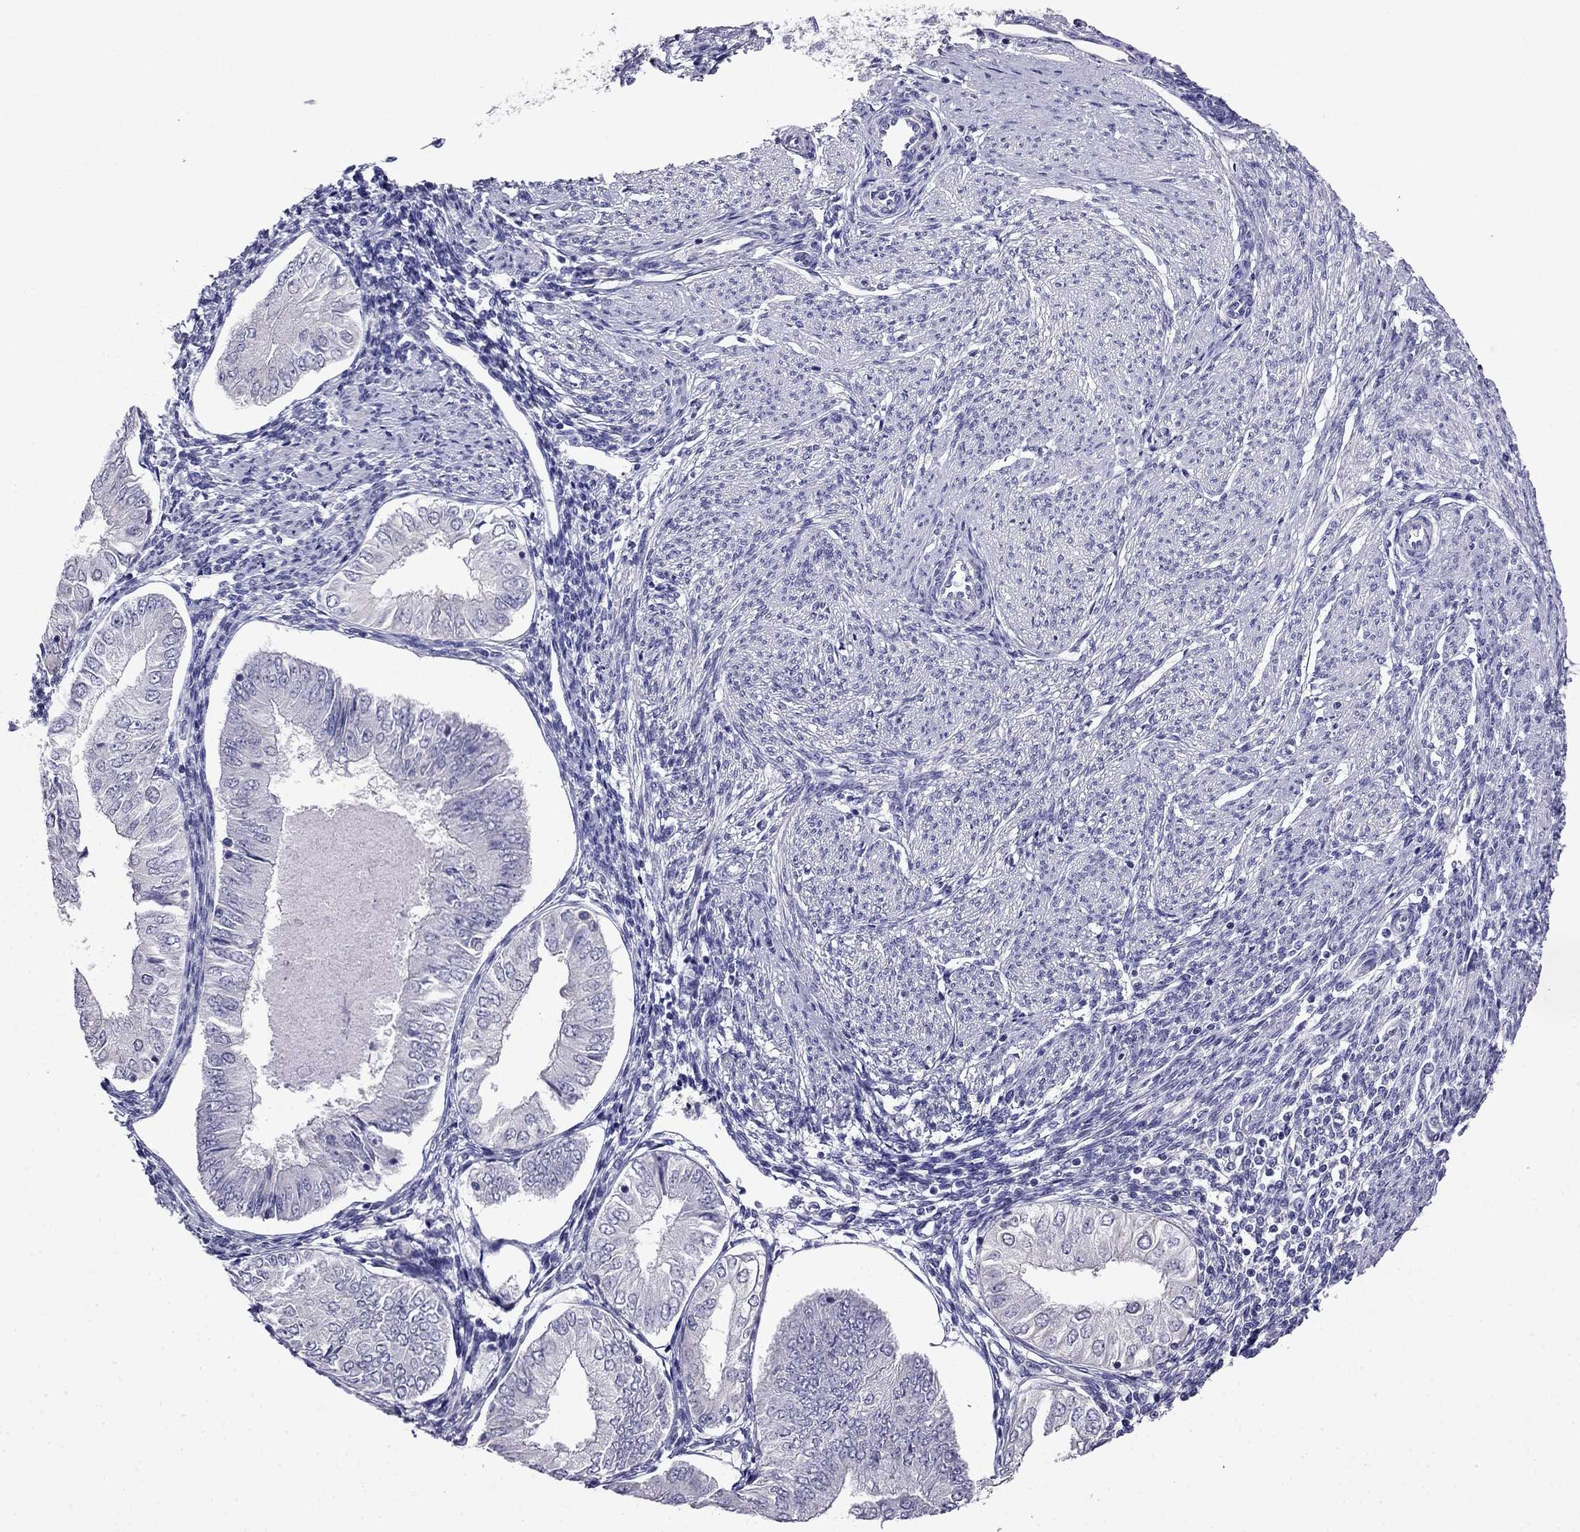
{"staining": {"intensity": "negative", "quantity": "none", "location": "none"}, "tissue": "endometrial cancer", "cell_type": "Tumor cells", "image_type": "cancer", "snomed": [{"axis": "morphology", "description": "Adenocarcinoma, NOS"}, {"axis": "topography", "description": "Endometrium"}], "caption": "The micrograph exhibits no staining of tumor cells in endometrial cancer.", "gene": "SCNN1D", "patient": {"sex": "female", "age": 53}}